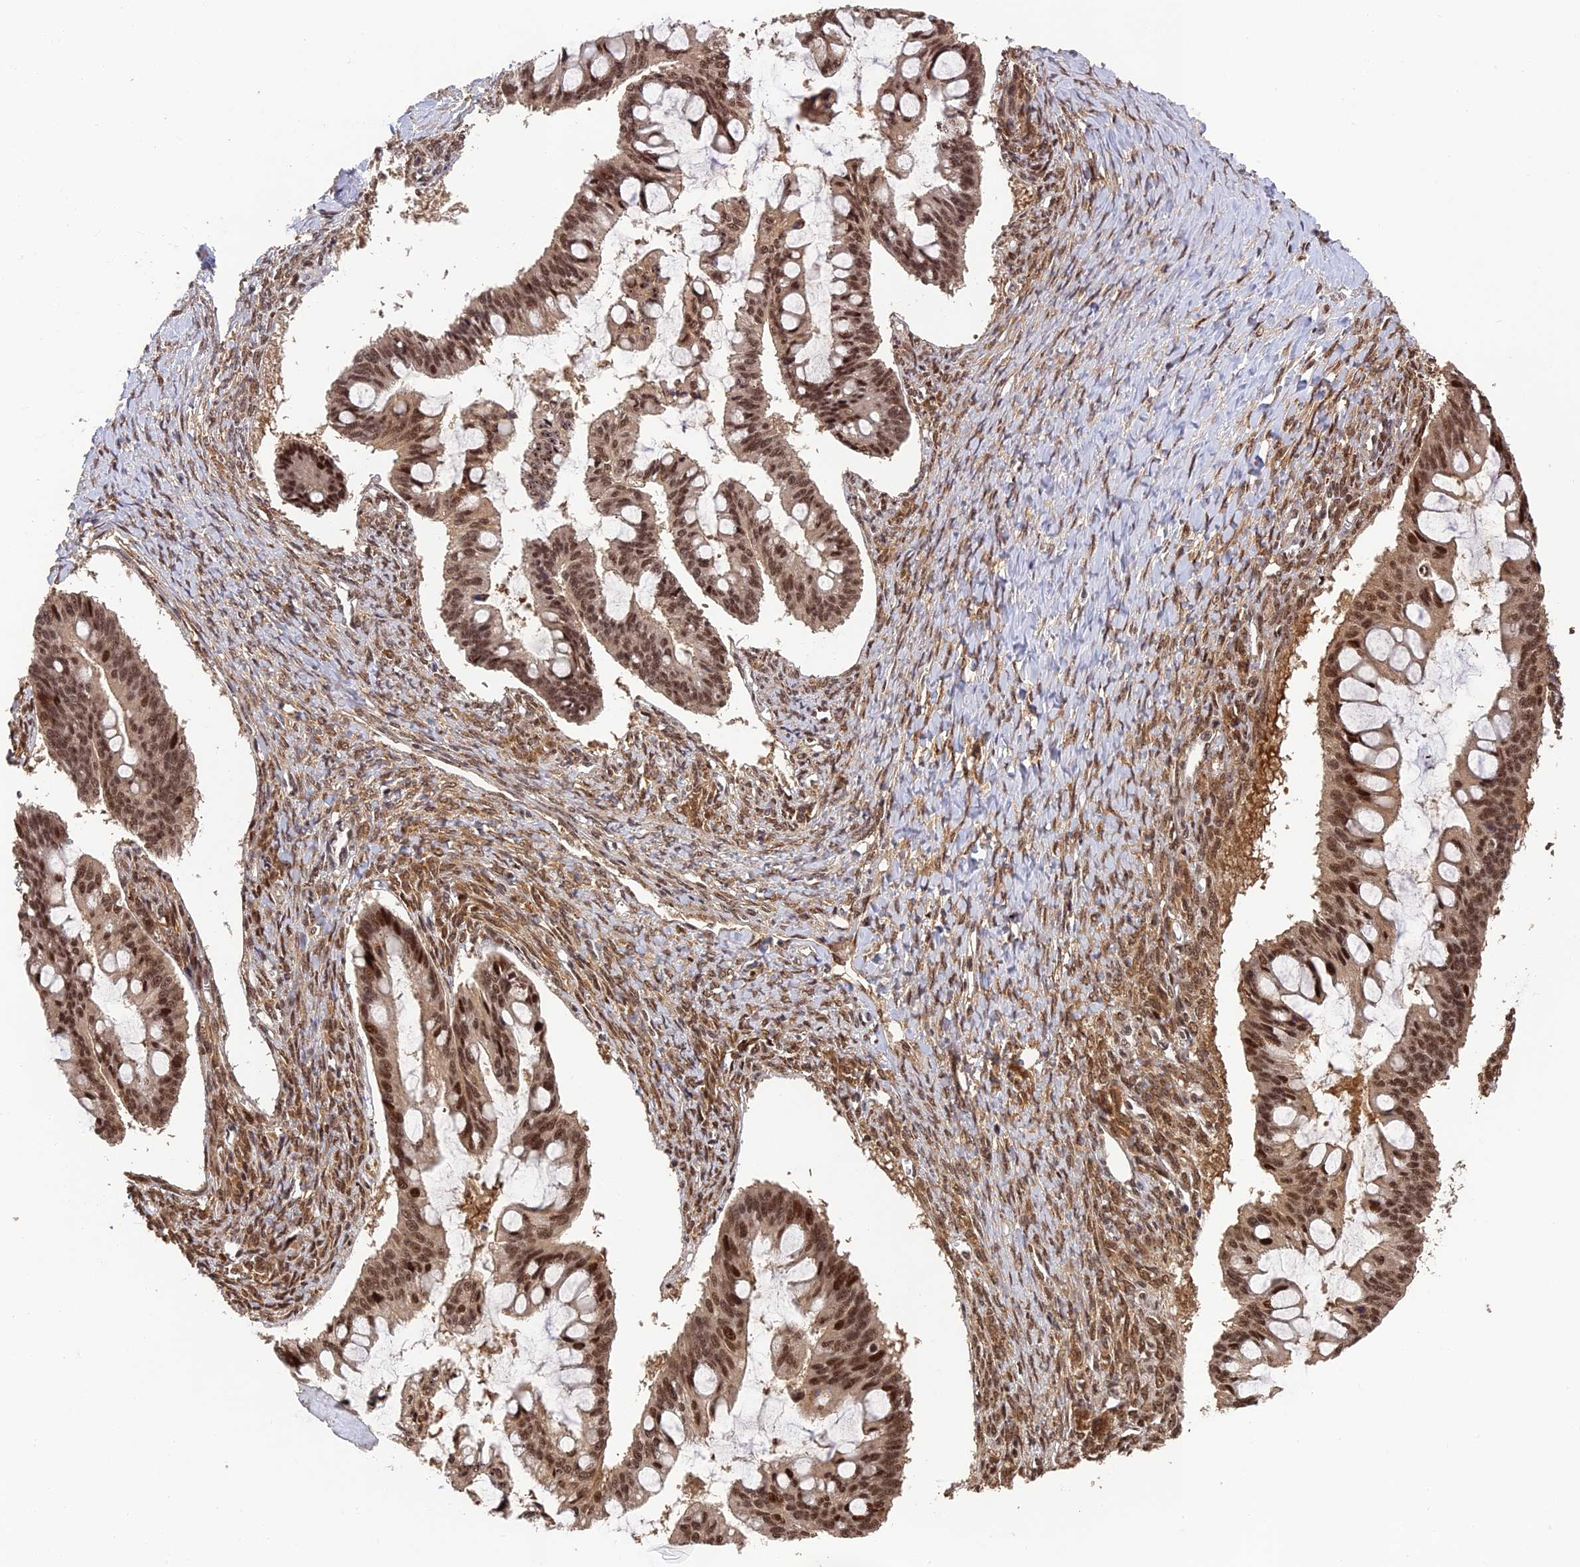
{"staining": {"intensity": "moderate", "quantity": ">75%", "location": "nuclear"}, "tissue": "ovarian cancer", "cell_type": "Tumor cells", "image_type": "cancer", "snomed": [{"axis": "morphology", "description": "Cystadenocarcinoma, mucinous, NOS"}, {"axis": "topography", "description": "Ovary"}], "caption": "IHC of human mucinous cystadenocarcinoma (ovarian) exhibits medium levels of moderate nuclear positivity in about >75% of tumor cells. (DAB IHC, brown staining for protein, blue staining for nuclei).", "gene": "OSBPL1A", "patient": {"sex": "female", "age": 73}}